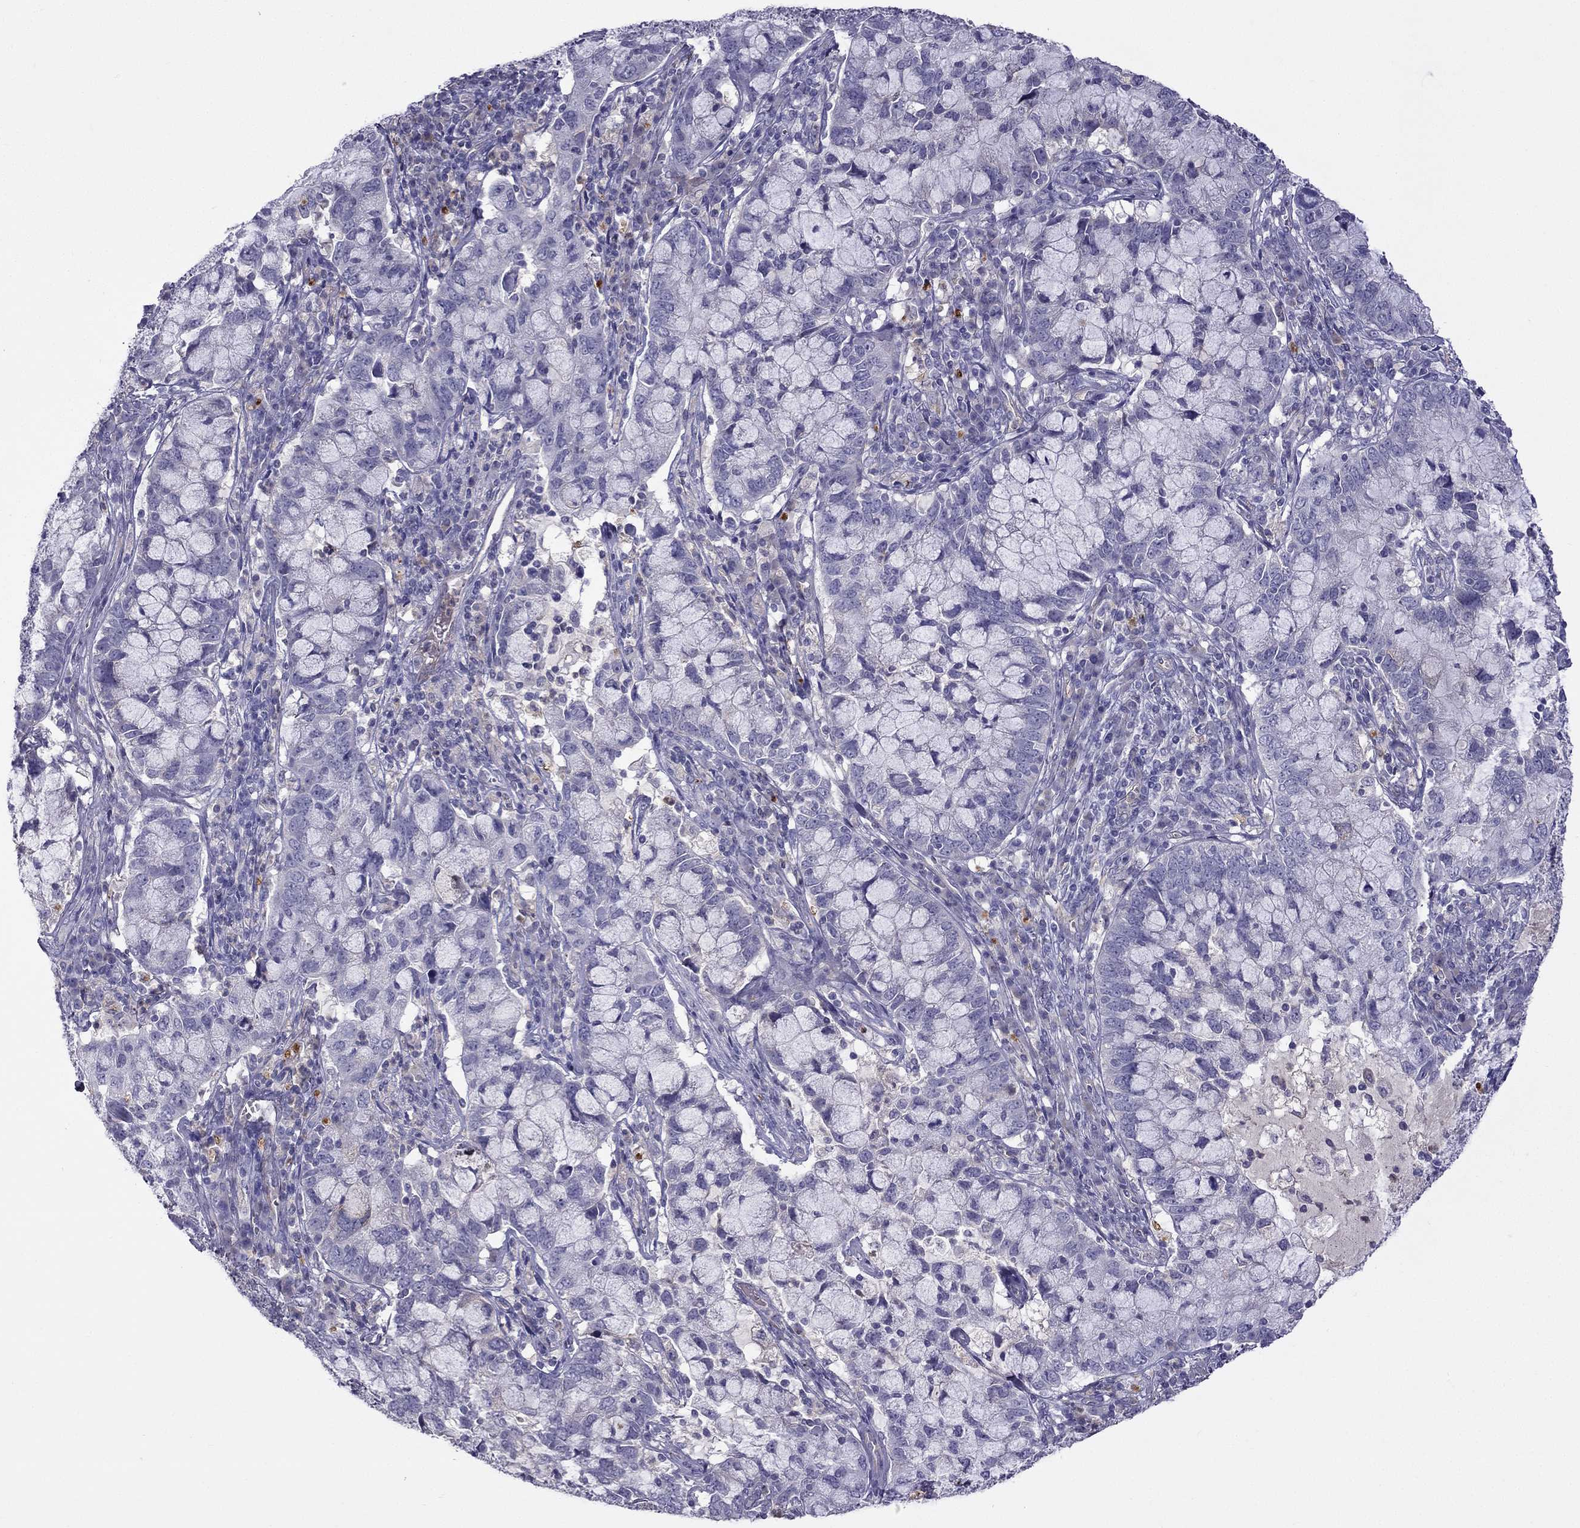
{"staining": {"intensity": "negative", "quantity": "none", "location": "none"}, "tissue": "cervical cancer", "cell_type": "Tumor cells", "image_type": "cancer", "snomed": [{"axis": "morphology", "description": "Adenocarcinoma, NOS"}, {"axis": "topography", "description": "Cervix"}], "caption": "High magnification brightfield microscopy of cervical cancer stained with DAB (brown) and counterstained with hematoxylin (blue): tumor cells show no significant expression. Brightfield microscopy of immunohistochemistry stained with DAB (brown) and hematoxylin (blue), captured at high magnification.", "gene": "STOML3", "patient": {"sex": "female", "age": 40}}